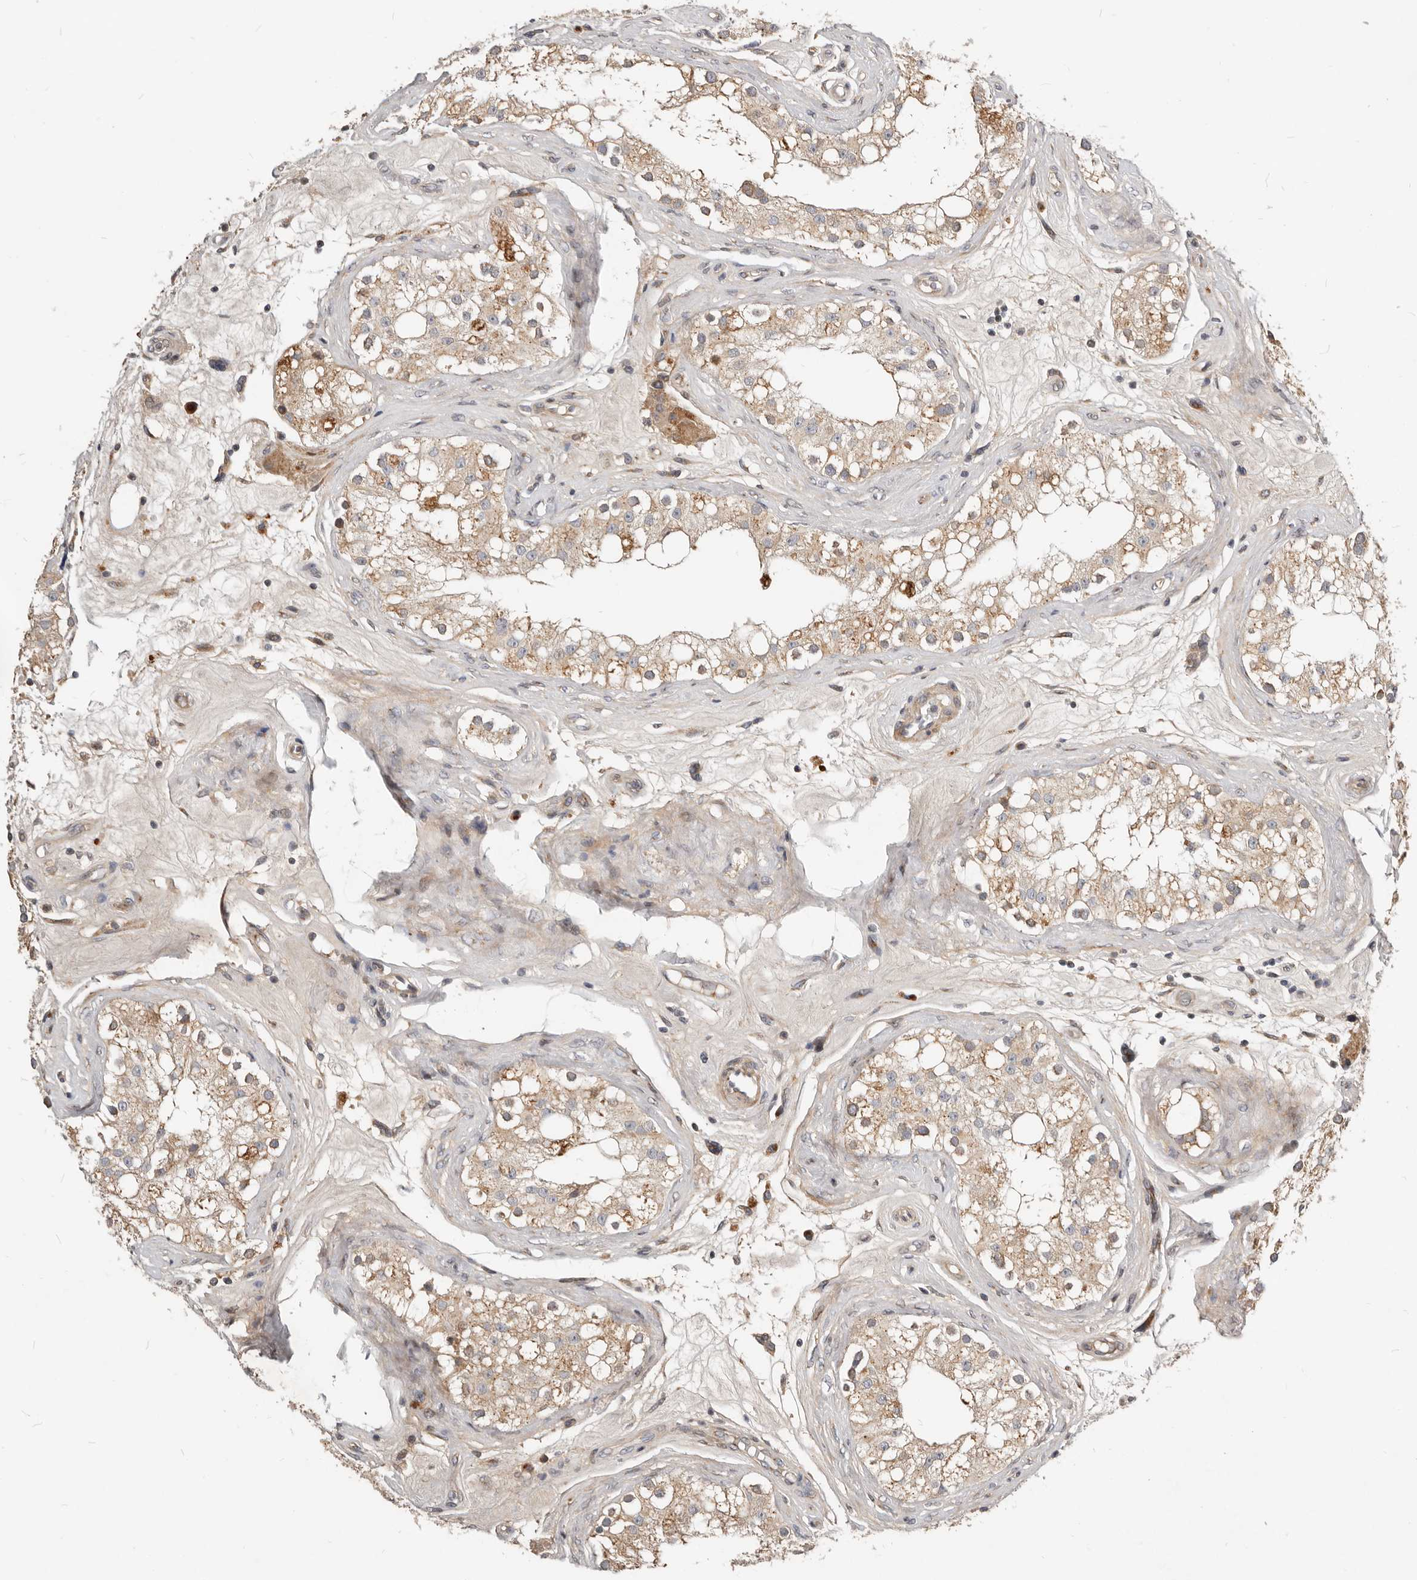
{"staining": {"intensity": "weak", "quantity": "25%-75%", "location": "cytoplasmic/membranous"}, "tissue": "testis", "cell_type": "Cells in seminiferous ducts", "image_type": "normal", "snomed": [{"axis": "morphology", "description": "Normal tissue, NOS"}, {"axis": "topography", "description": "Testis"}], "caption": "Protein expression by IHC shows weak cytoplasmic/membranous expression in about 25%-75% of cells in seminiferous ducts in benign testis.", "gene": "NPY4R2", "patient": {"sex": "male", "age": 84}}